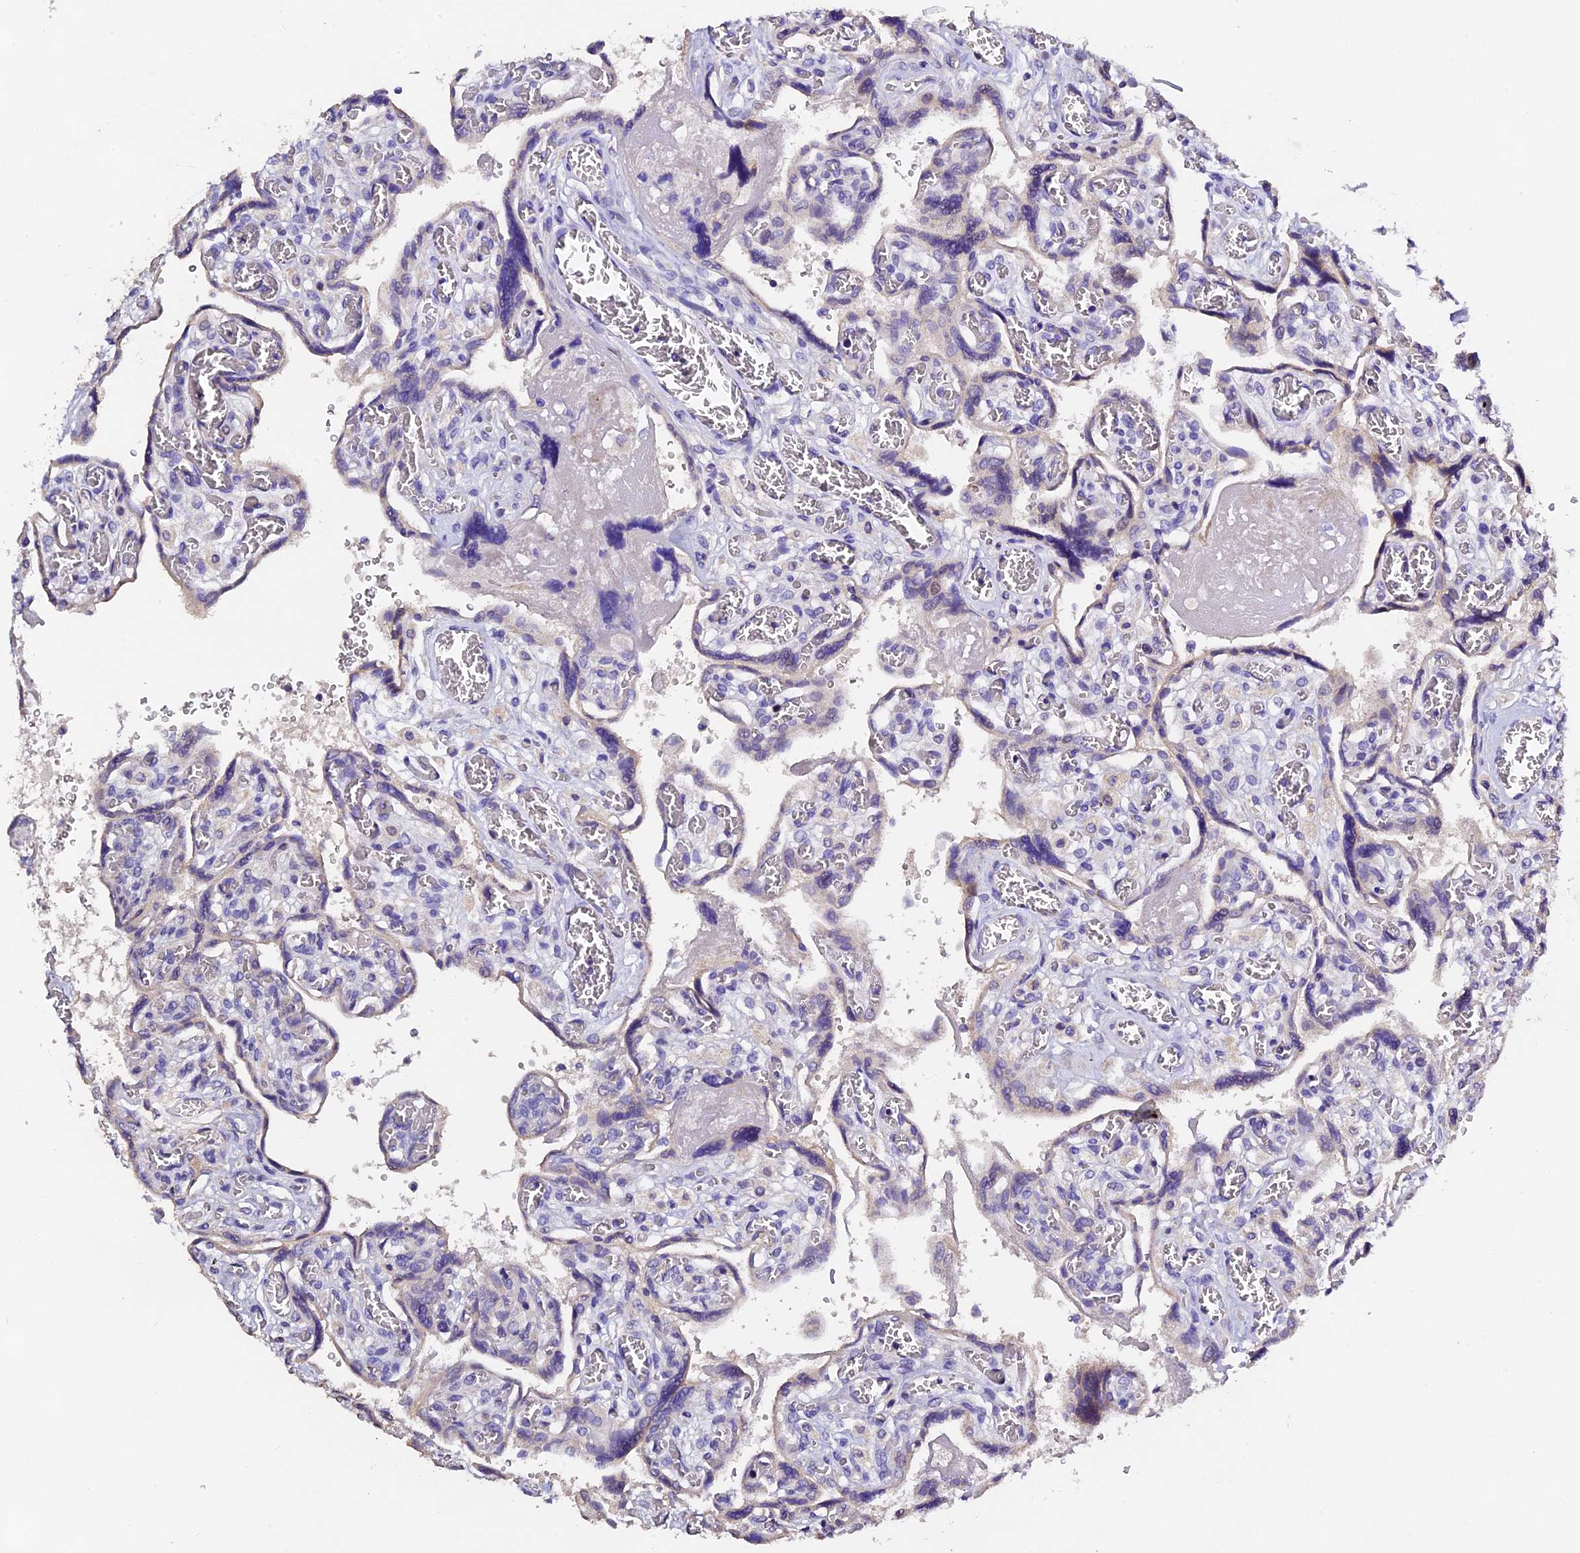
{"staining": {"intensity": "weak", "quantity": "<25%", "location": "cytoplasmic/membranous"}, "tissue": "placenta", "cell_type": "Trophoblastic cells", "image_type": "normal", "snomed": [{"axis": "morphology", "description": "Normal tissue, NOS"}, {"axis": "topography", "description": "Placenta"}], "caption": "Photomicrograph shows no significant protein staining in trophoblastic cells of unremarkable placenta.", "gene": "FBXW9", "patient": {"sex": "female", "age": 39}}